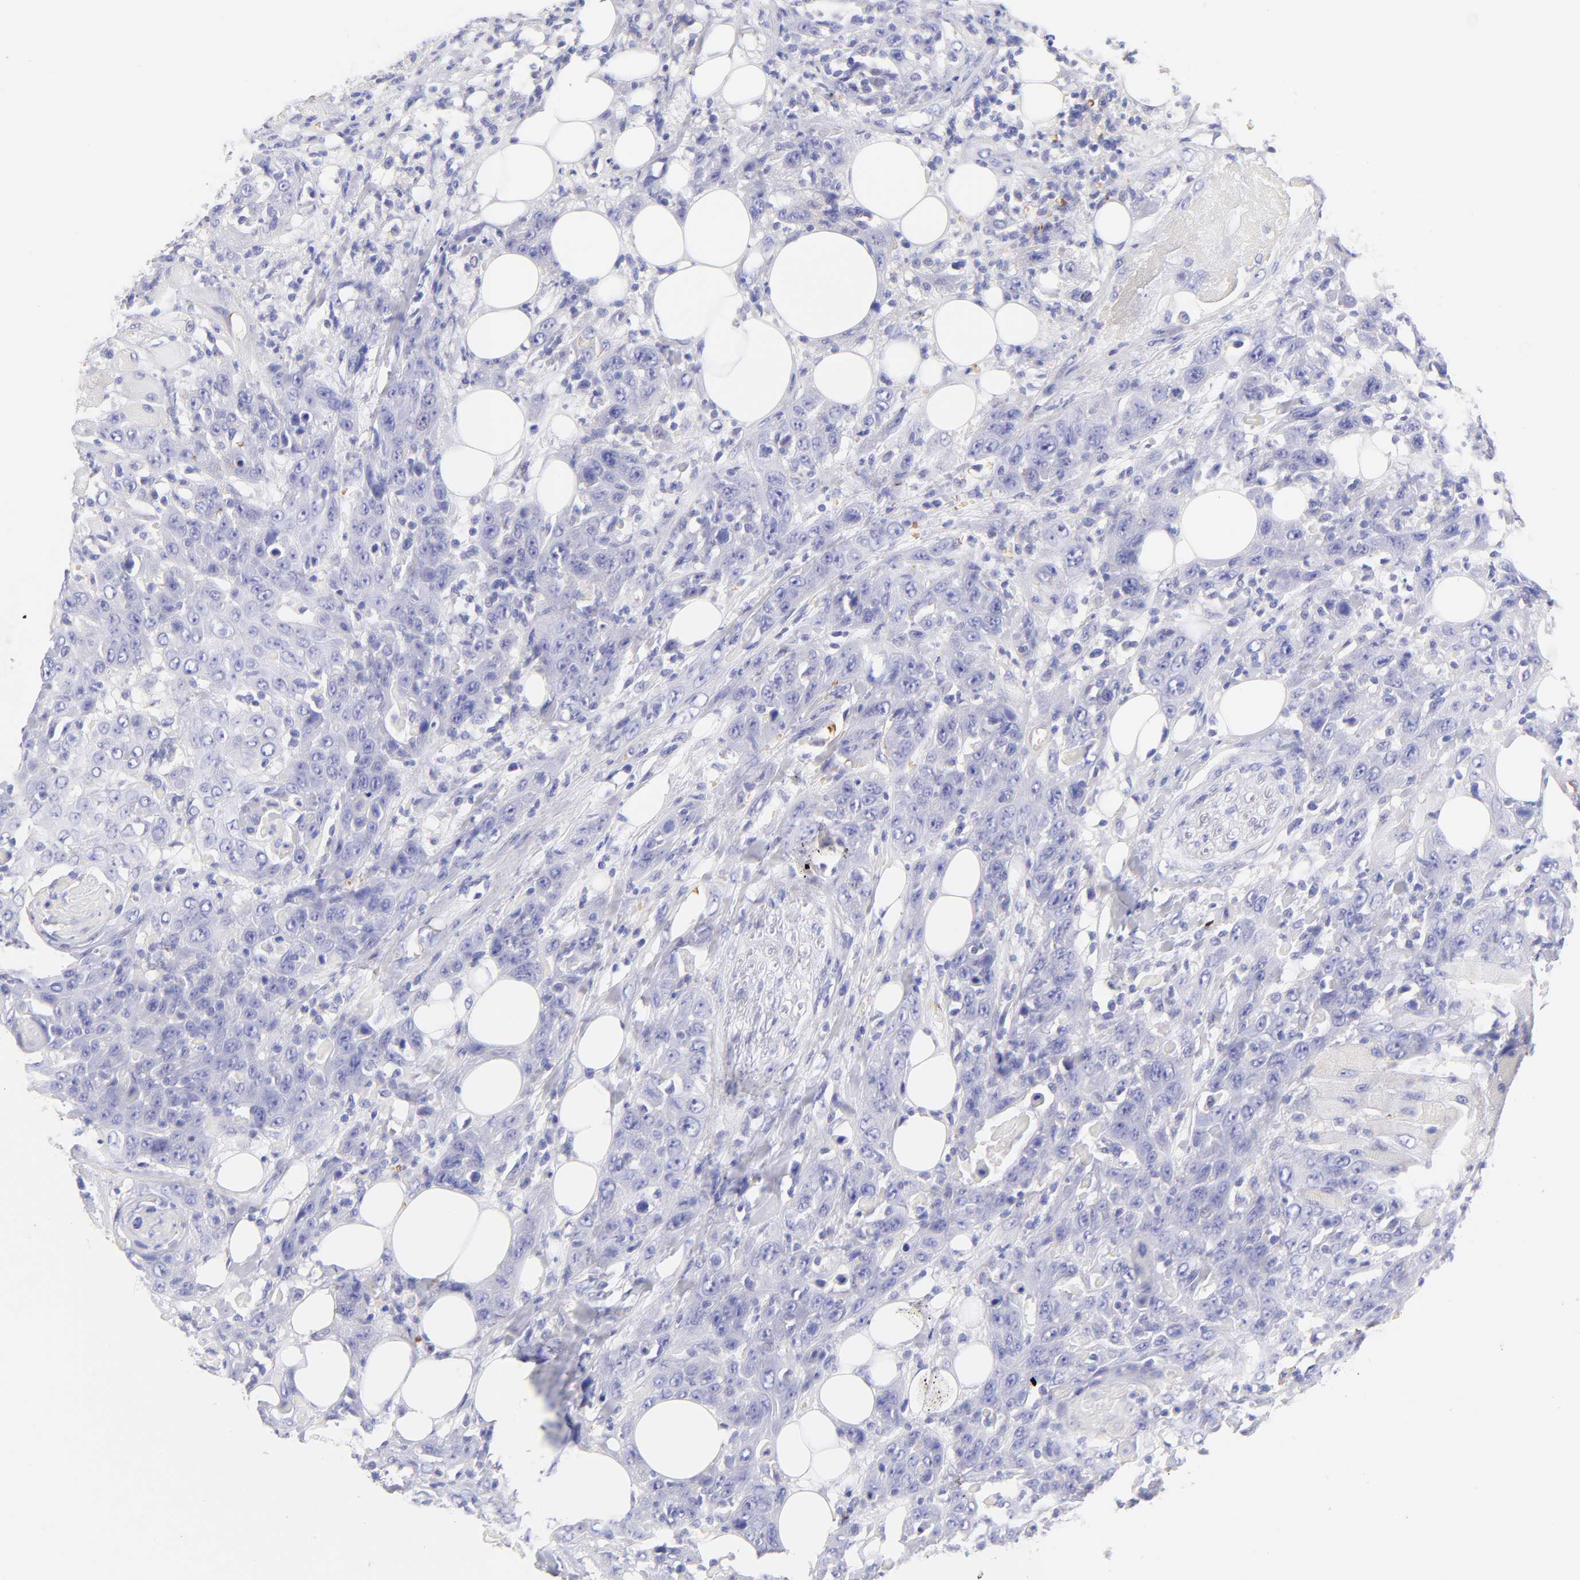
{"staining": {"intensity": "negative", "quantity": "none", "location": "none"}, "tissue": "head and neck cancer", "cell_type": "Tumor cells", "image_type": "cancer", "snomed": [{"axis": "morphology", "description": "Squamous cell carcinoma, NOS"}, {"axis": "topography", "description": "Head-Neck"}], "caption": "This is a image of immunohistochemistry (IHC) staining of head and neck squamous cell carcinoma, which shows no positivity in tumor cells.", "gene": "FRMPD3", "patient": {"sex": "female", "age": 84}}